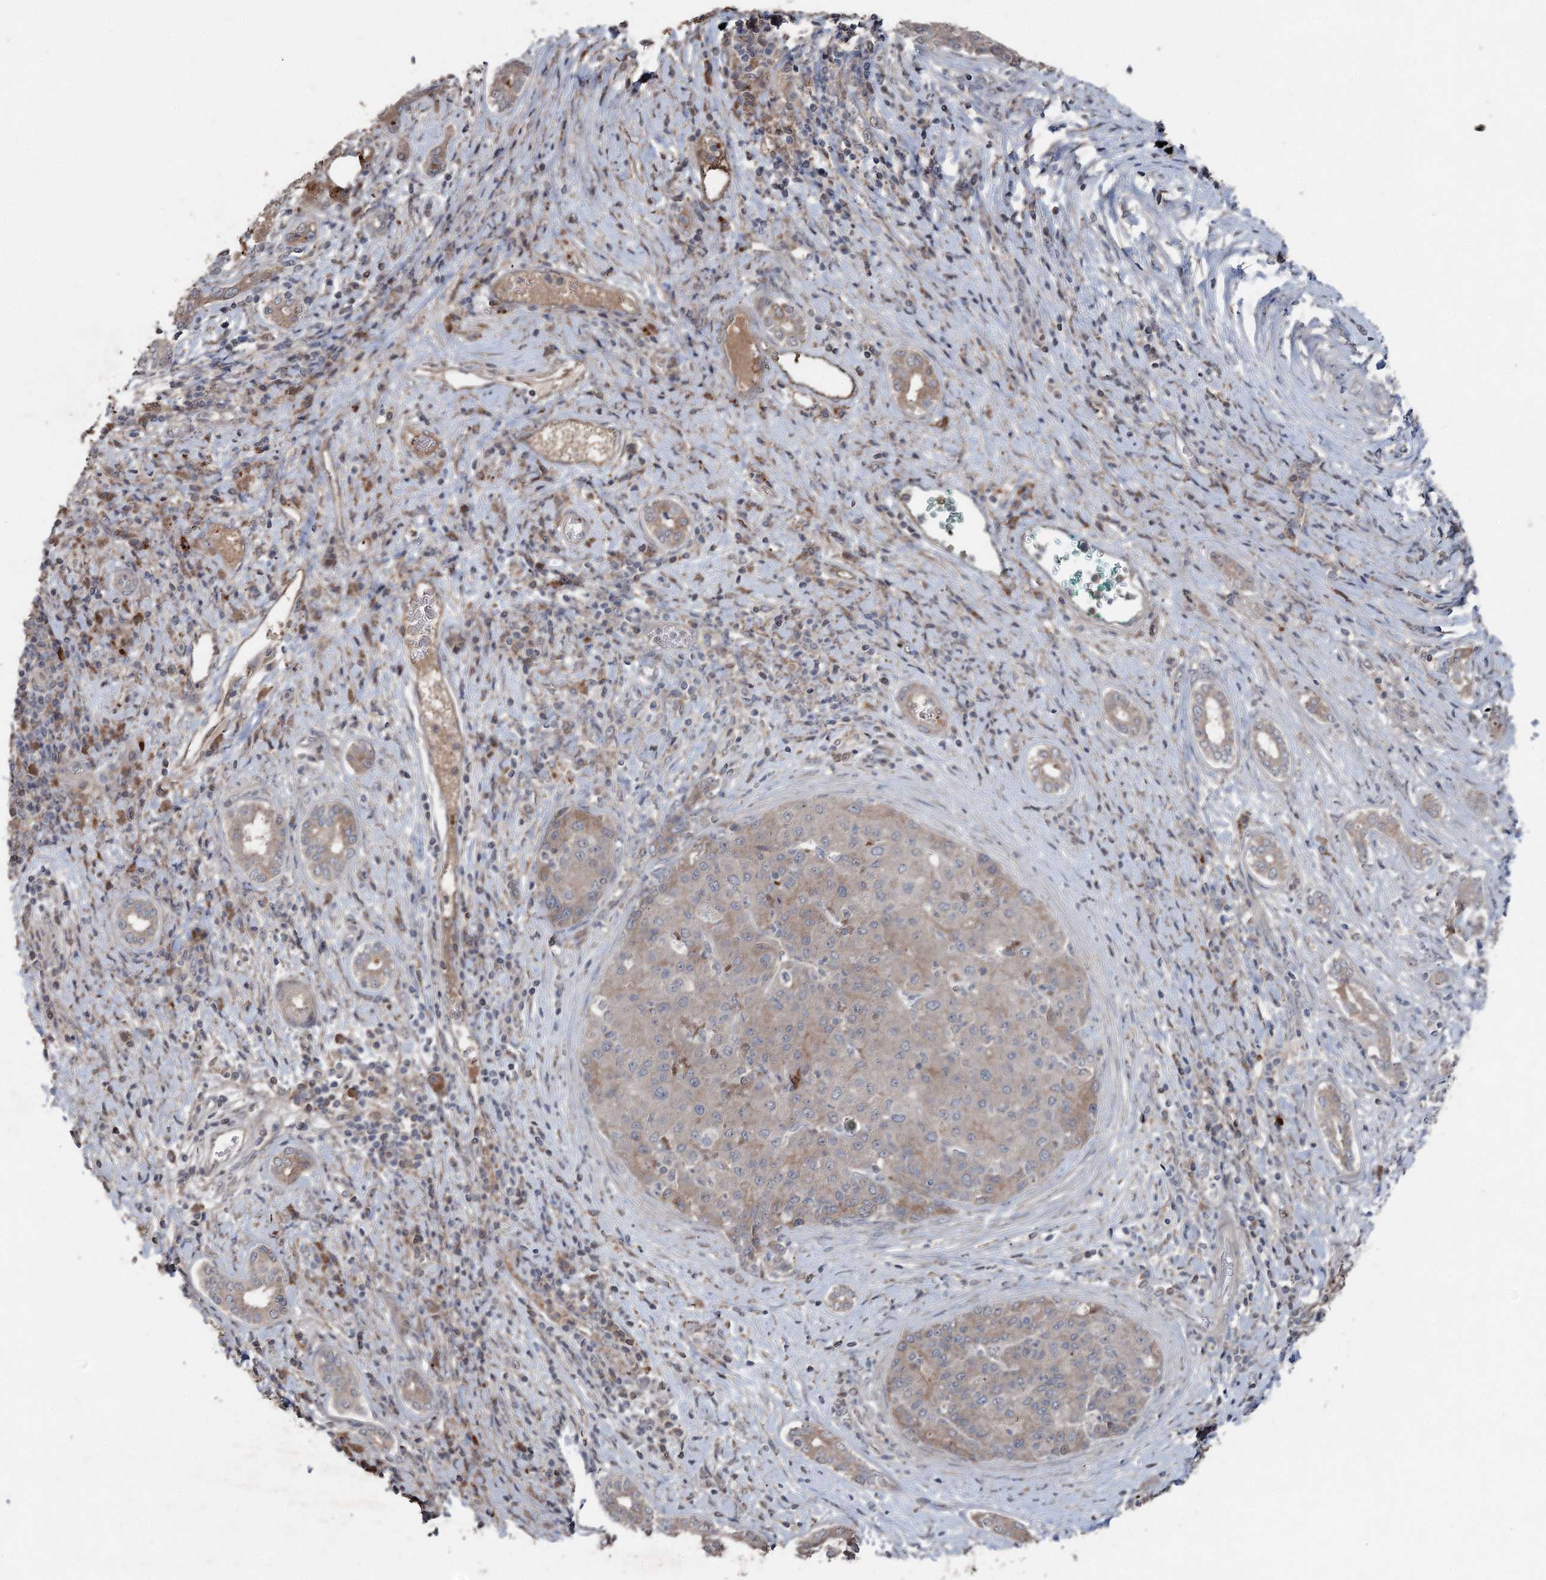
{"staining": {"intensity": "weak", "quantity": "25%-75%", "location": "cytoplasmic/membranous"}, "tissue": "liver cancer", "cell_type": "Tumor cells", "image_type": "cancer", "snomed": [{"axis": "morphology", "description": "Carcinoma, Hepatocellular, NOS"}, {"axis": "topography", "description": "Liver"}], "caption": "There is low levels of weak cytoplasmic/membranous staining in tumor cells of liver hepatocellular carcinoma, as demonstrated by immunohistochemical staining (brown color).", "gene": "MAPK8IP2", "patient": {"sex": "male", "age": 65}}